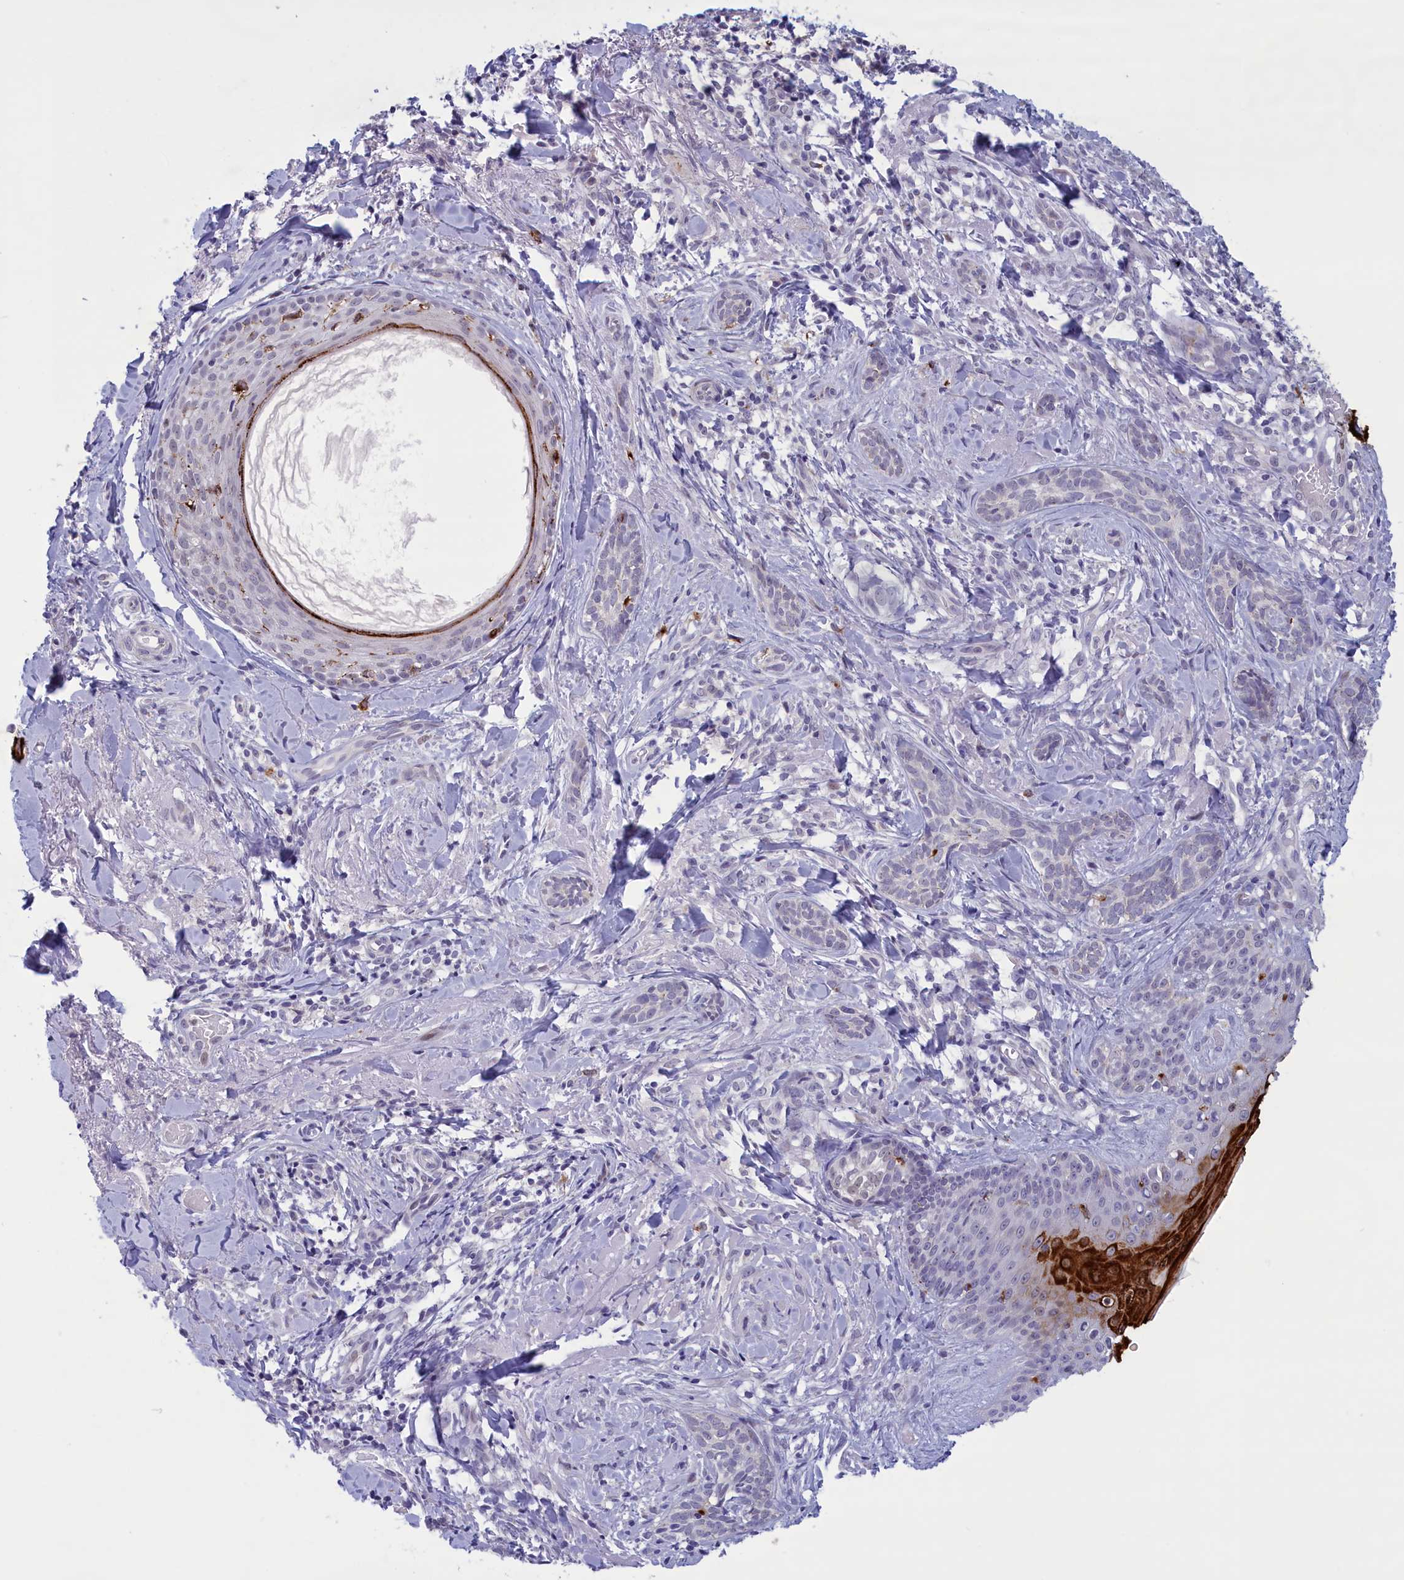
{"staining": {"intensity": "negative", "quantity": "none", "location": "none"}, "tissue": "skin cancer", "cell_type": "Tumor cells", "image_type": "cancer", "snomed": [{"axis": "morphology", "description": "Basal cell carcinoma"}, {"axis": "topography", "description": "Skin"}], "caption": "Immunohistochemistry (IHC) of human skin cancer displays no positivity in tumor cells.", "gene": "ELOA2", "patient": {"sex": "female", "age": 76}}